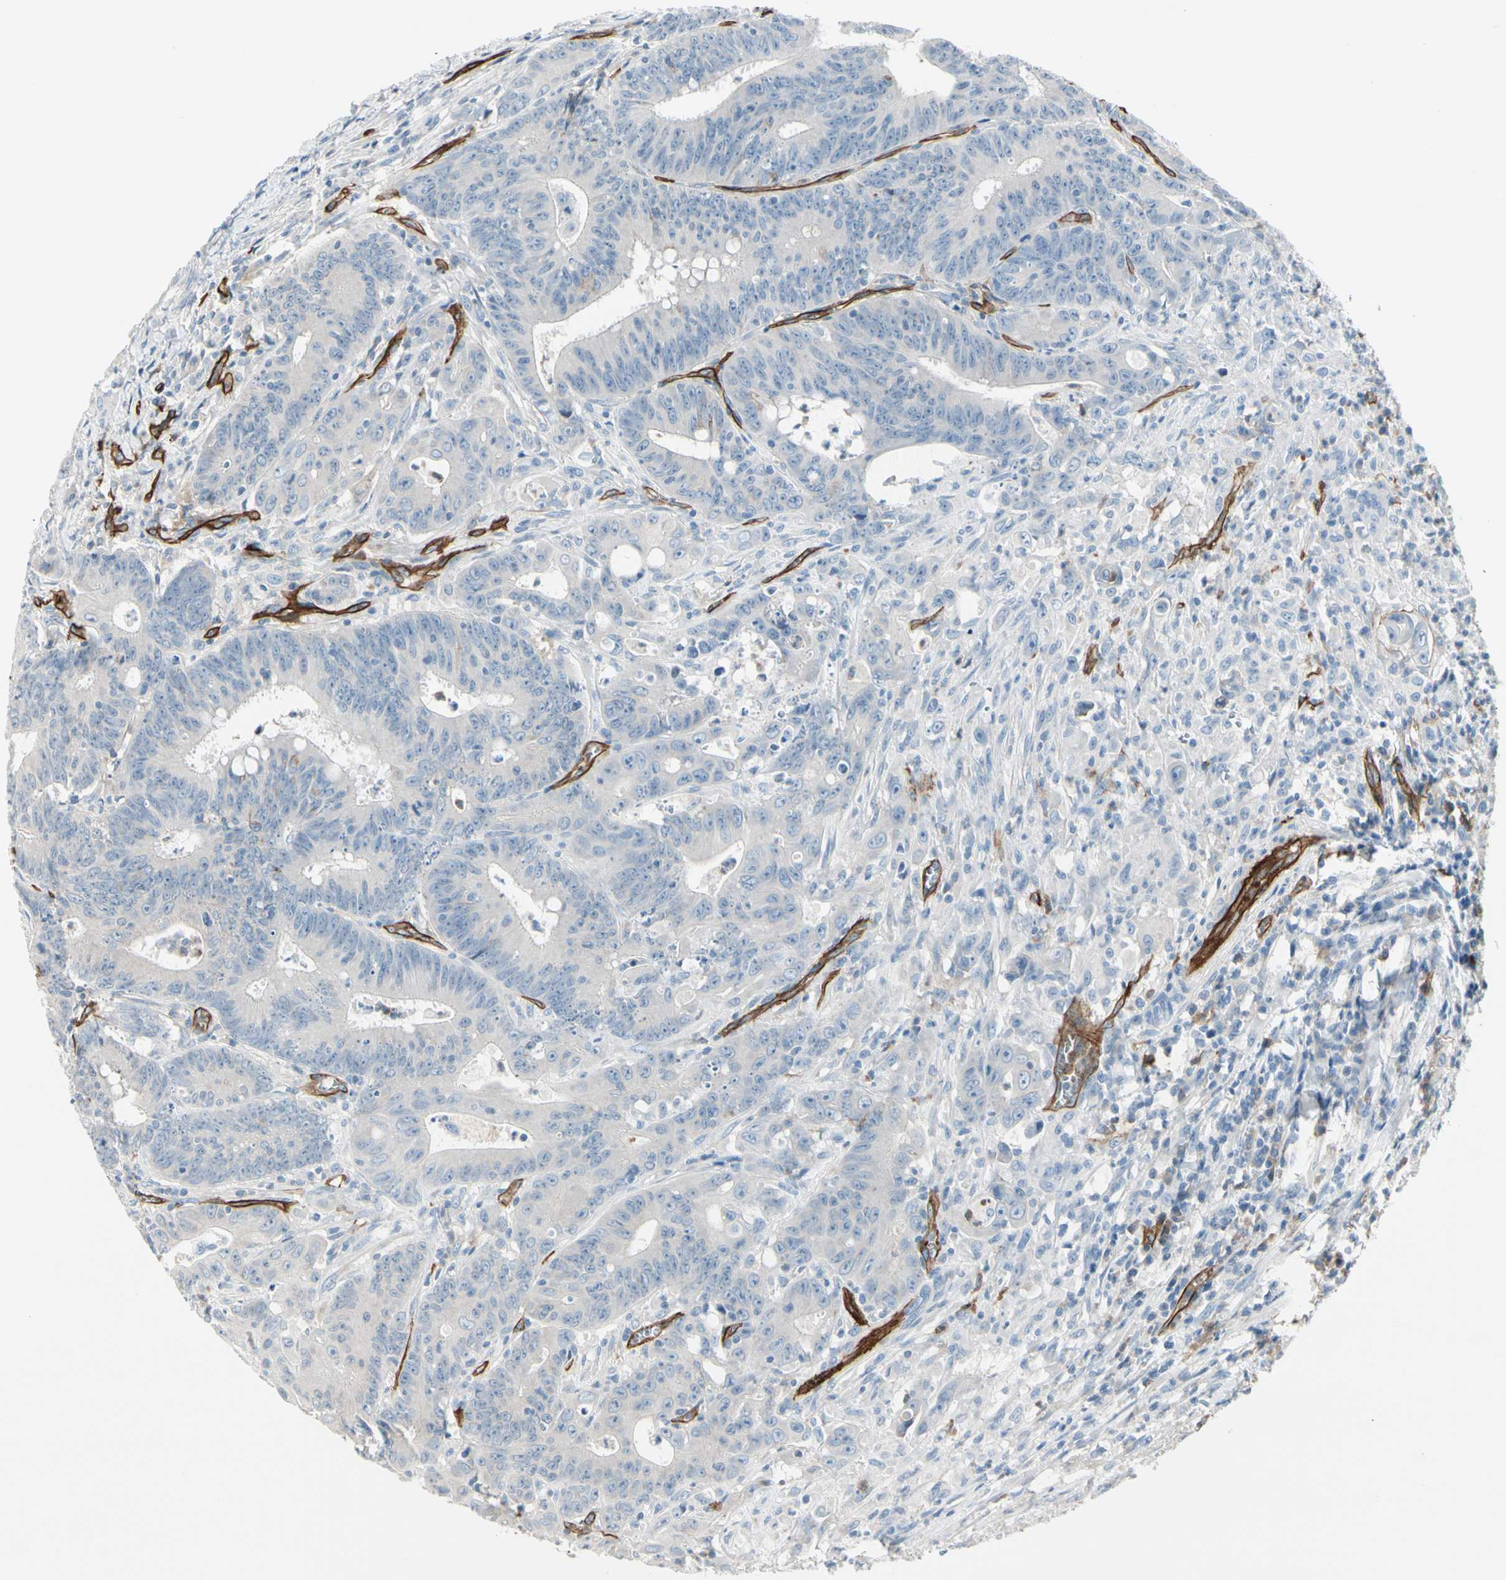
{"staining": {"intensity": "negative", "quantity": "none", "location": "none"}, "tissue": "colorectal cancer", "cell_type": "Tumor cells", "image_type": "cancer", "snomed": [{"axis": "morphology", "description": "Adenocarcinoma, NOS"}, {"axis": "topography", "description": "Colon"}], "caption": "Immunohistochemical staining of colorectal adenocarcinoma exhibits no significant staining in tumor cells.", "gene": "CD93", "patient": {"sex": "male", "age": 45}}